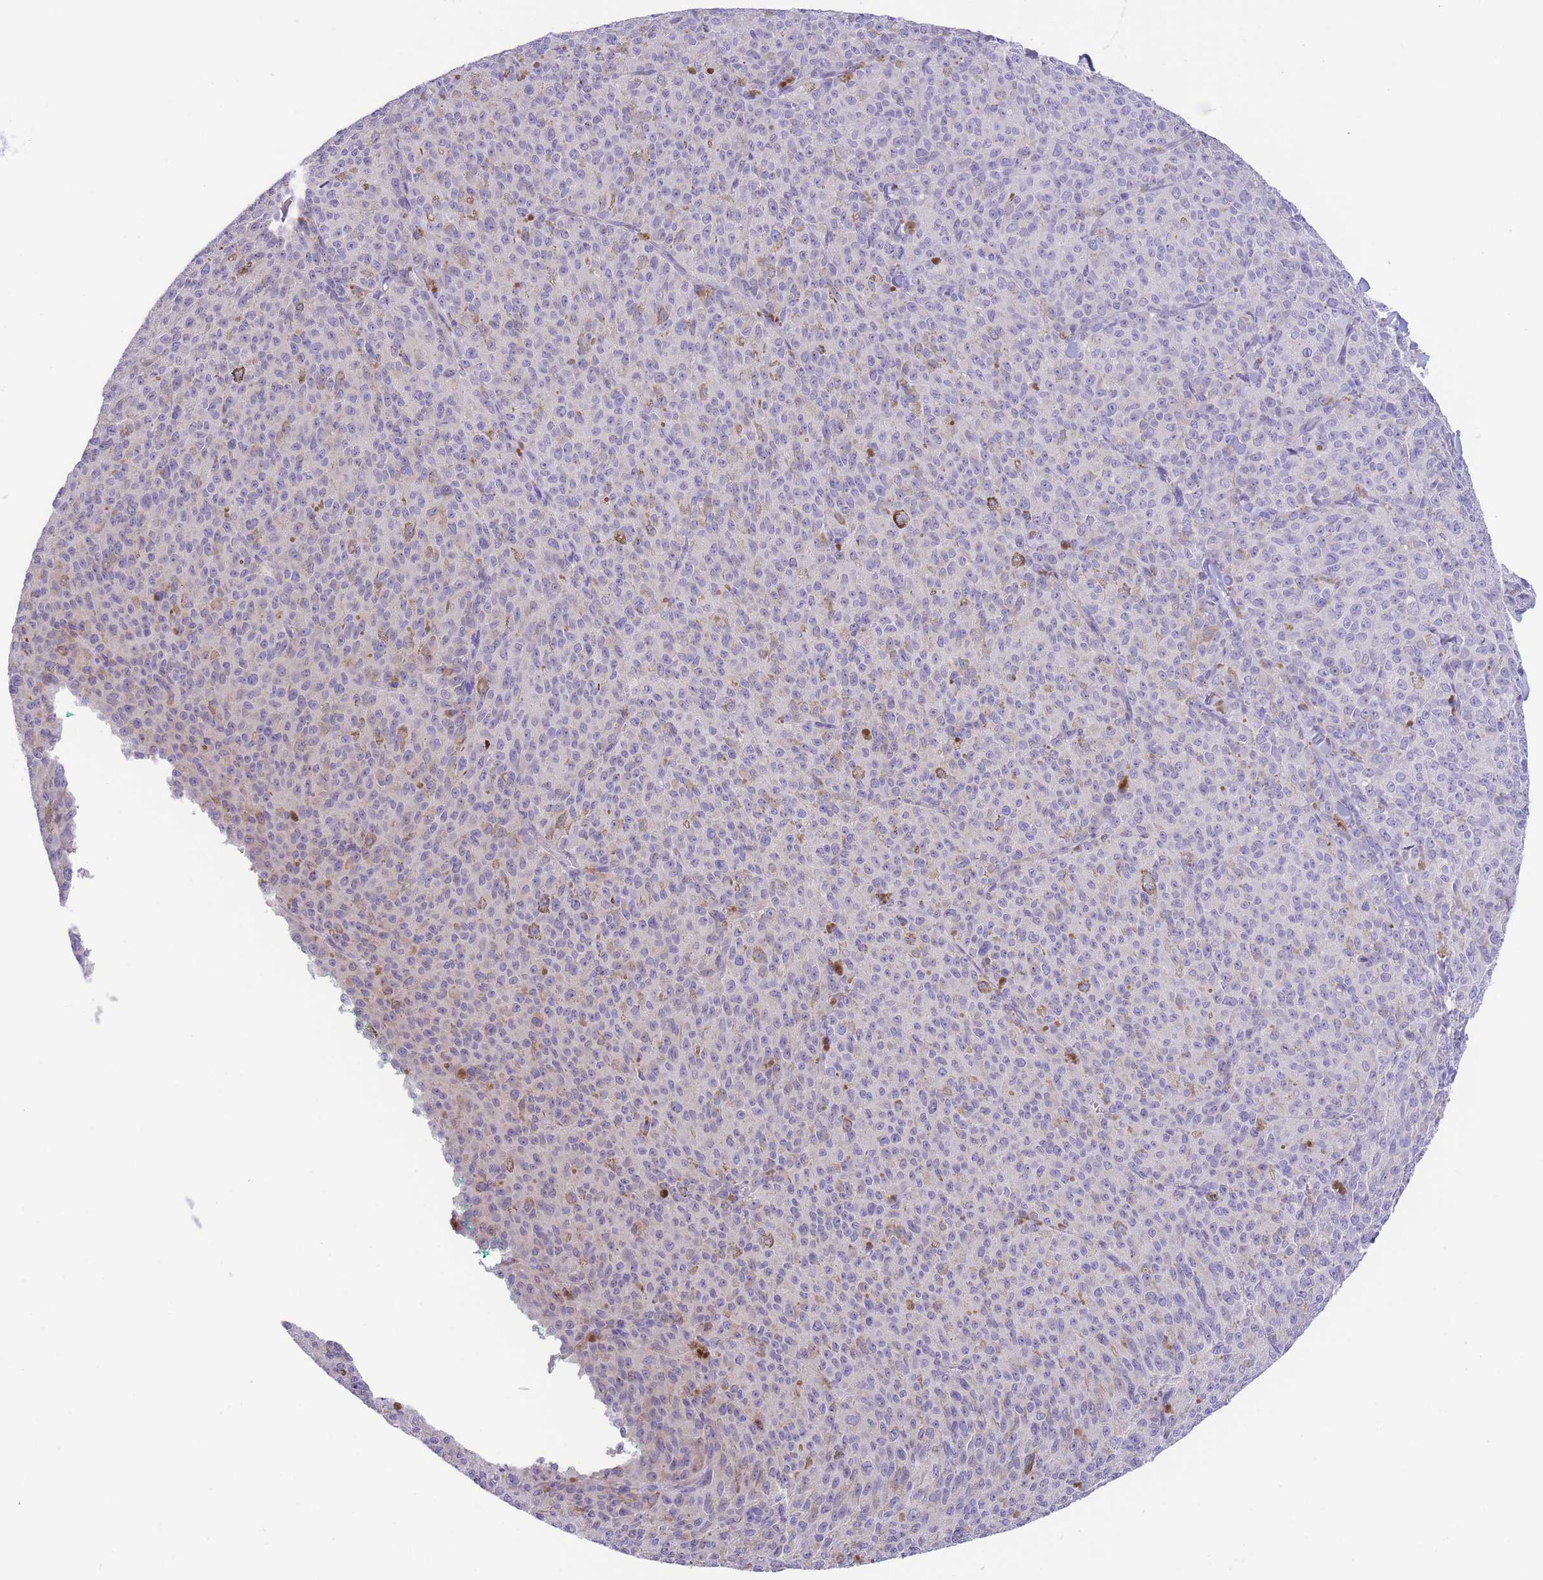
{"staining": {"intensity": "negative", "quantity": "none", "location": "none"}, "tissue": "melanoma", "cell_type": "Tumor cells", "image_type": "cancer", "snomed": [{"axis": "morphology", "description": "Malignant melanoma, NOS"}, {"axis": "topography", "description": "Skin"}], "caption": "This is an IHC histopathology image of human melanoma. There is no positivity in tumor cells.", "gene": "DET1", "patient": {"sex": "female", "age": 52}}